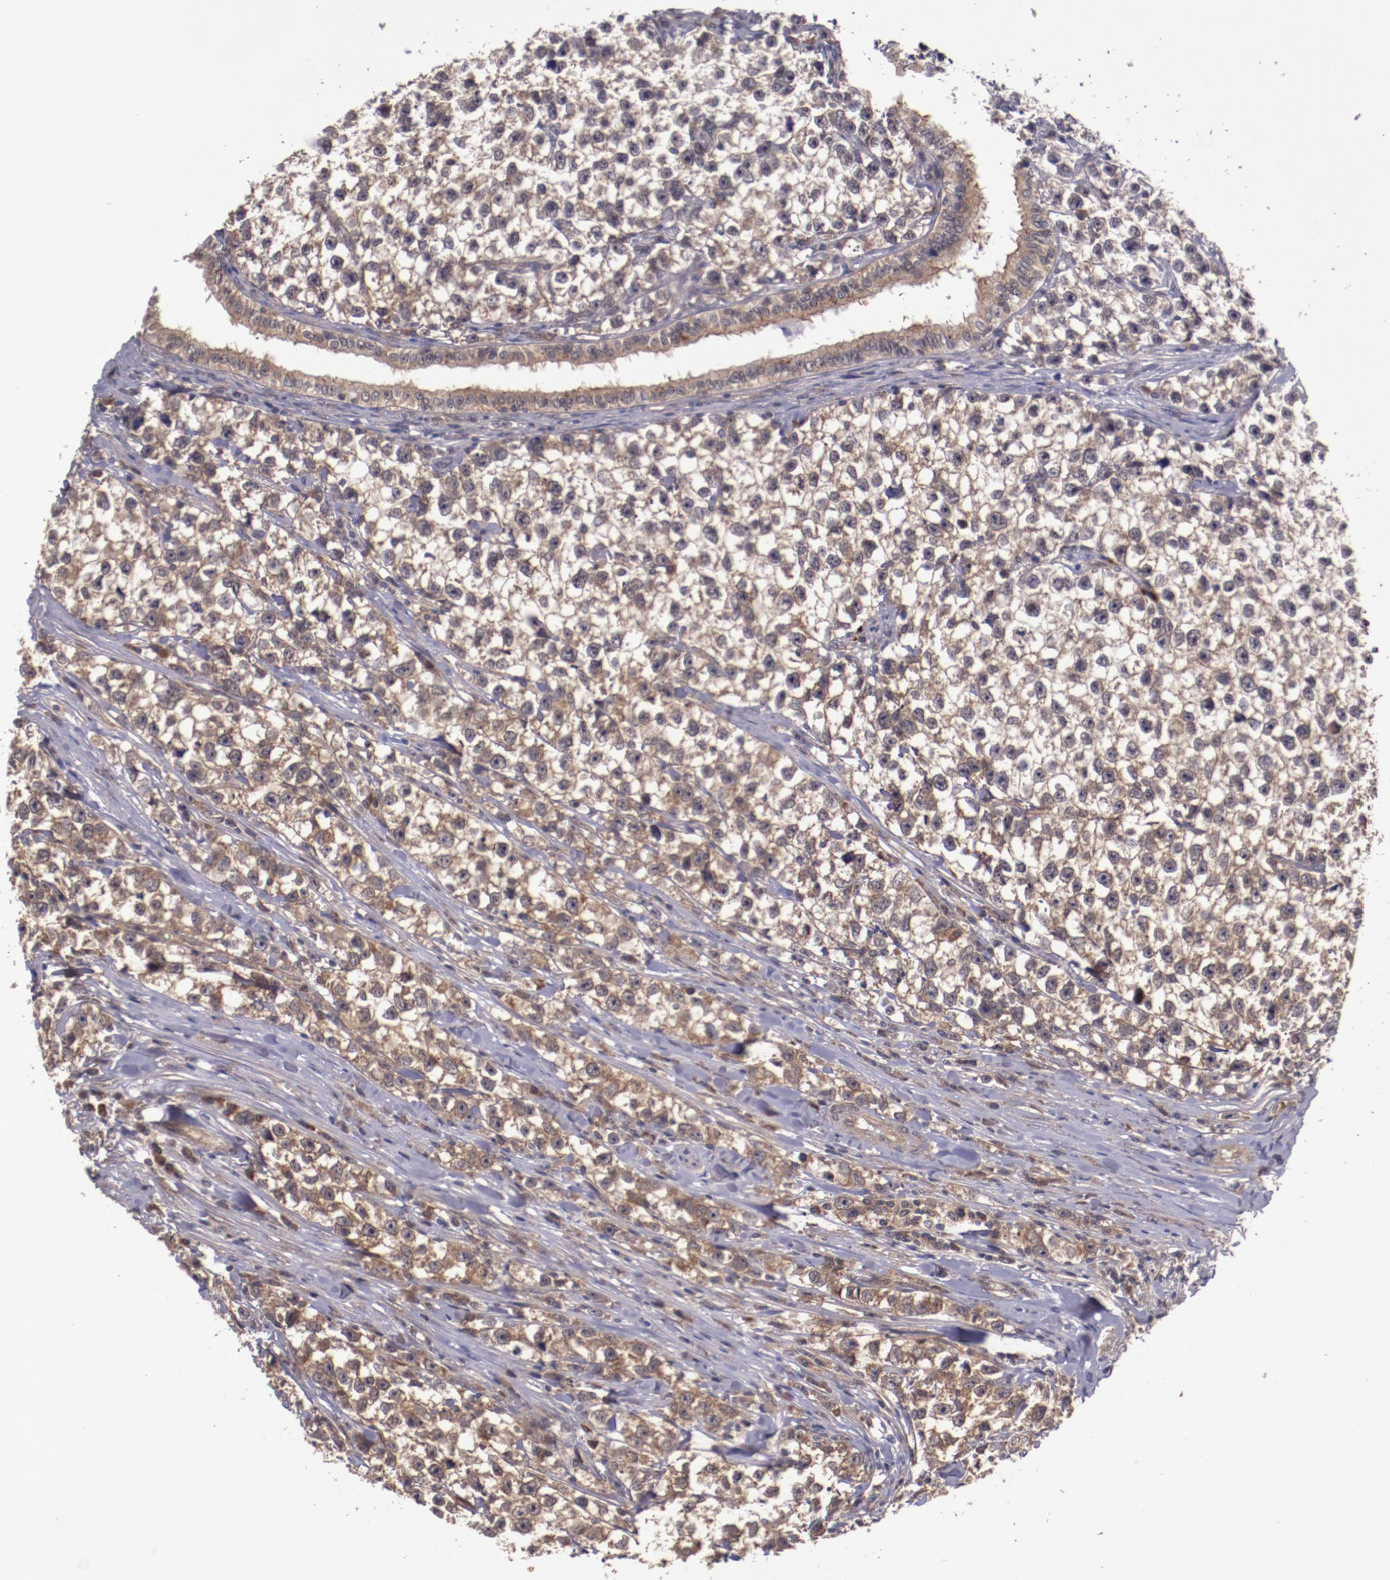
{"staining": {"intensity": "weak", "quantity": ">75%", "location": "cytoplasmic/membranous"}, "tissue": "testis cancer", "cell_type": "Tumor cells", "image_type": "cancer", "snomed": [{"axis": "morphology", "description": "Seminoma, NOS"}, {"axis": "morphology", "description": "Carcinoma, Embryonal, NOS"}, {"axis": "topography", "description": "Testis"}], "caption": "Human testis embryonal carcinoma stained for a protein (brown) exhibits weak cytoplasmic/membranous positive positivity in about >75% of tumor cells.", "gene": "FTSJ1", "patient": {"sex": "male", "age": 30}}